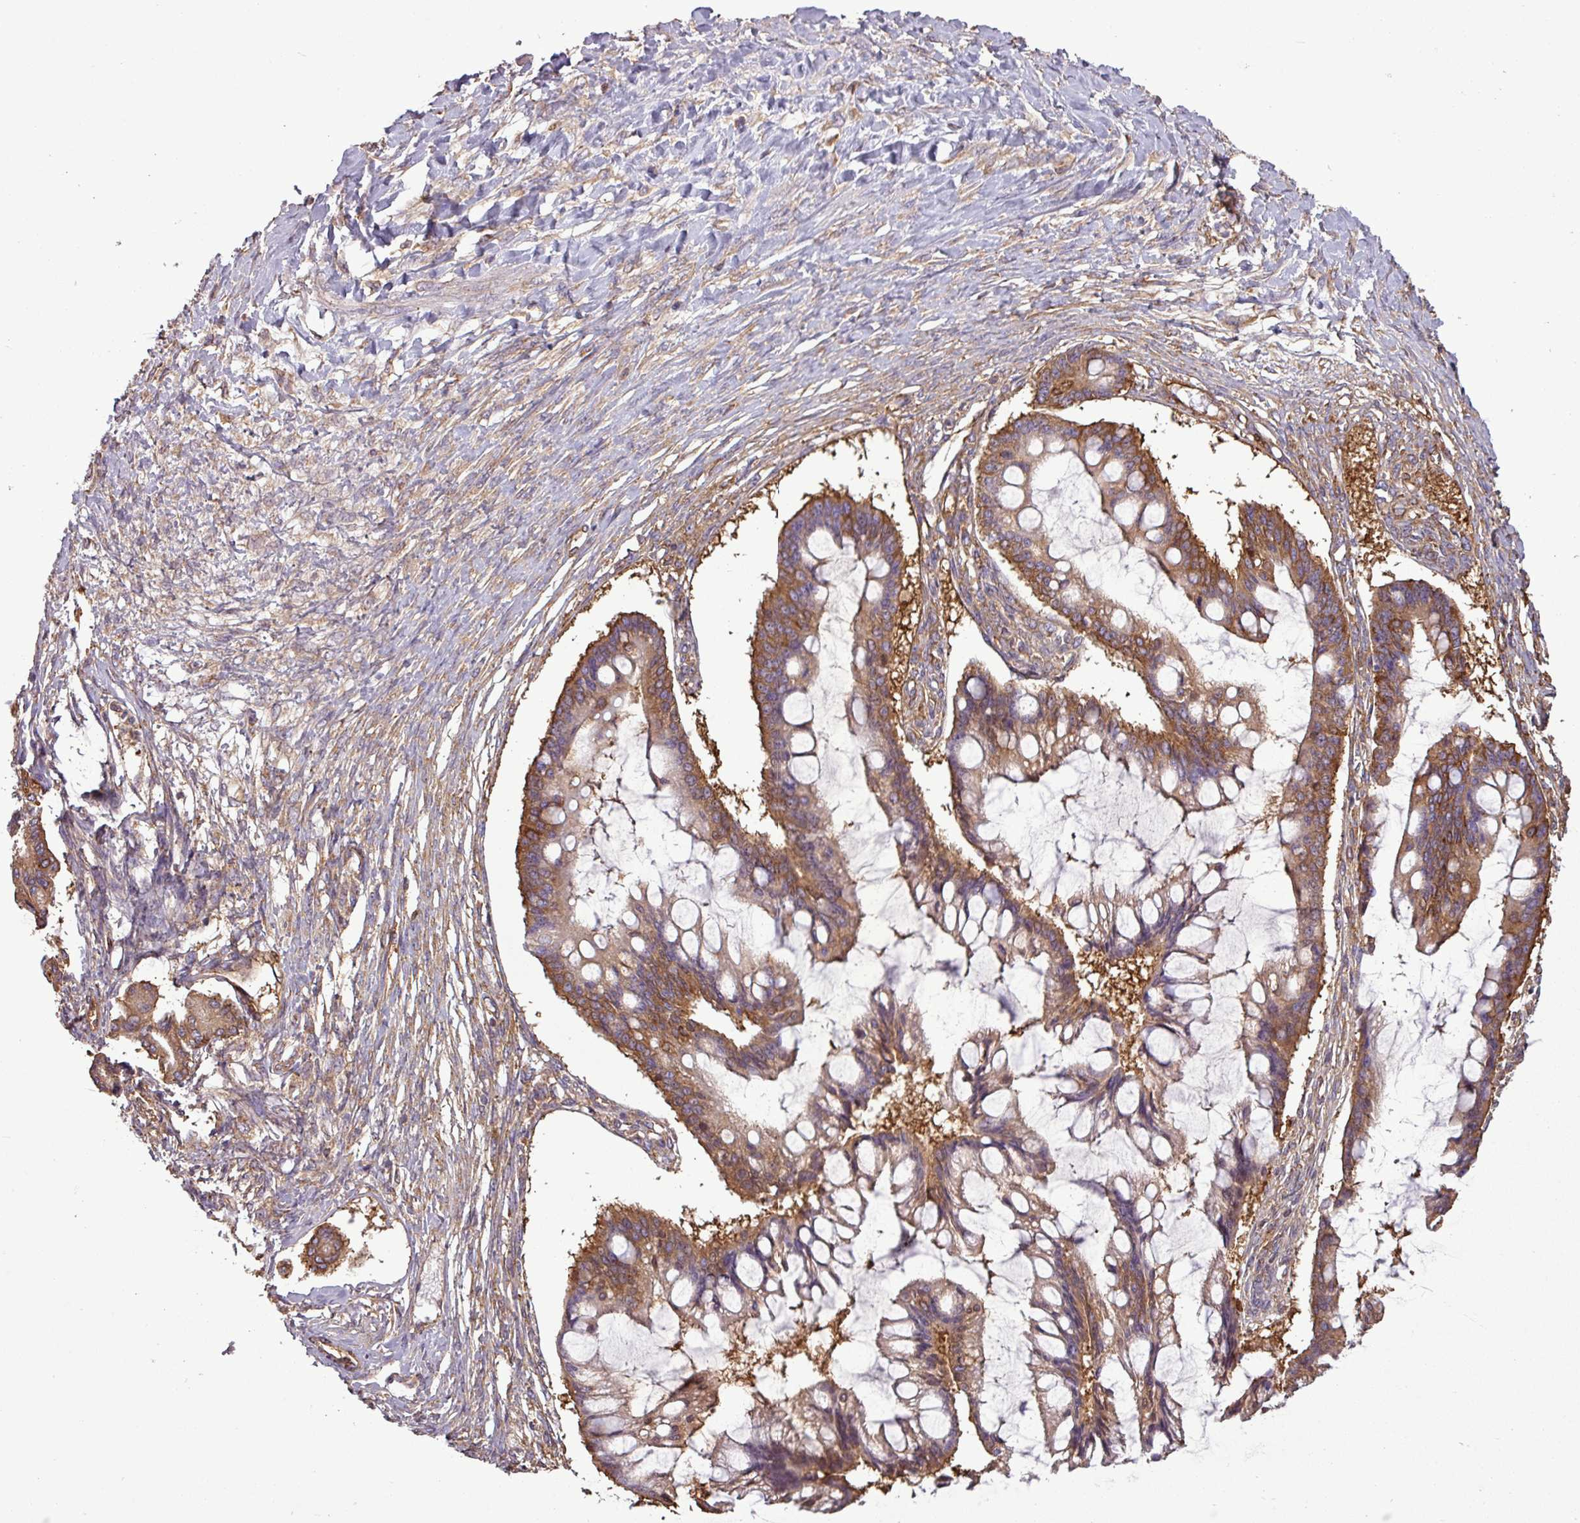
{"staining": {"intensity": "moderate", "quantity": ">75%", "location": "cytoplasmic/membranous"}, "tissue": "ovarian cancer", "cell_type": "Tumor cells", "image_type": "cancer", "snomed": [{"axis": "morphology", "description": "Cystadenocarcinoma, mucinous, NOS"}, {"axis": "topography", "description": "Ovary"}], "caption": "Immunohistochemical staining of ovarian cancer (mucinous cystadenocarcinoma) displays medium levels of moderate cytoplasmic/membranous protein positivity in about >75% of tumor cells.", "gene": "PACSIN2", "patient": {"sex": "female", "age": 73}}